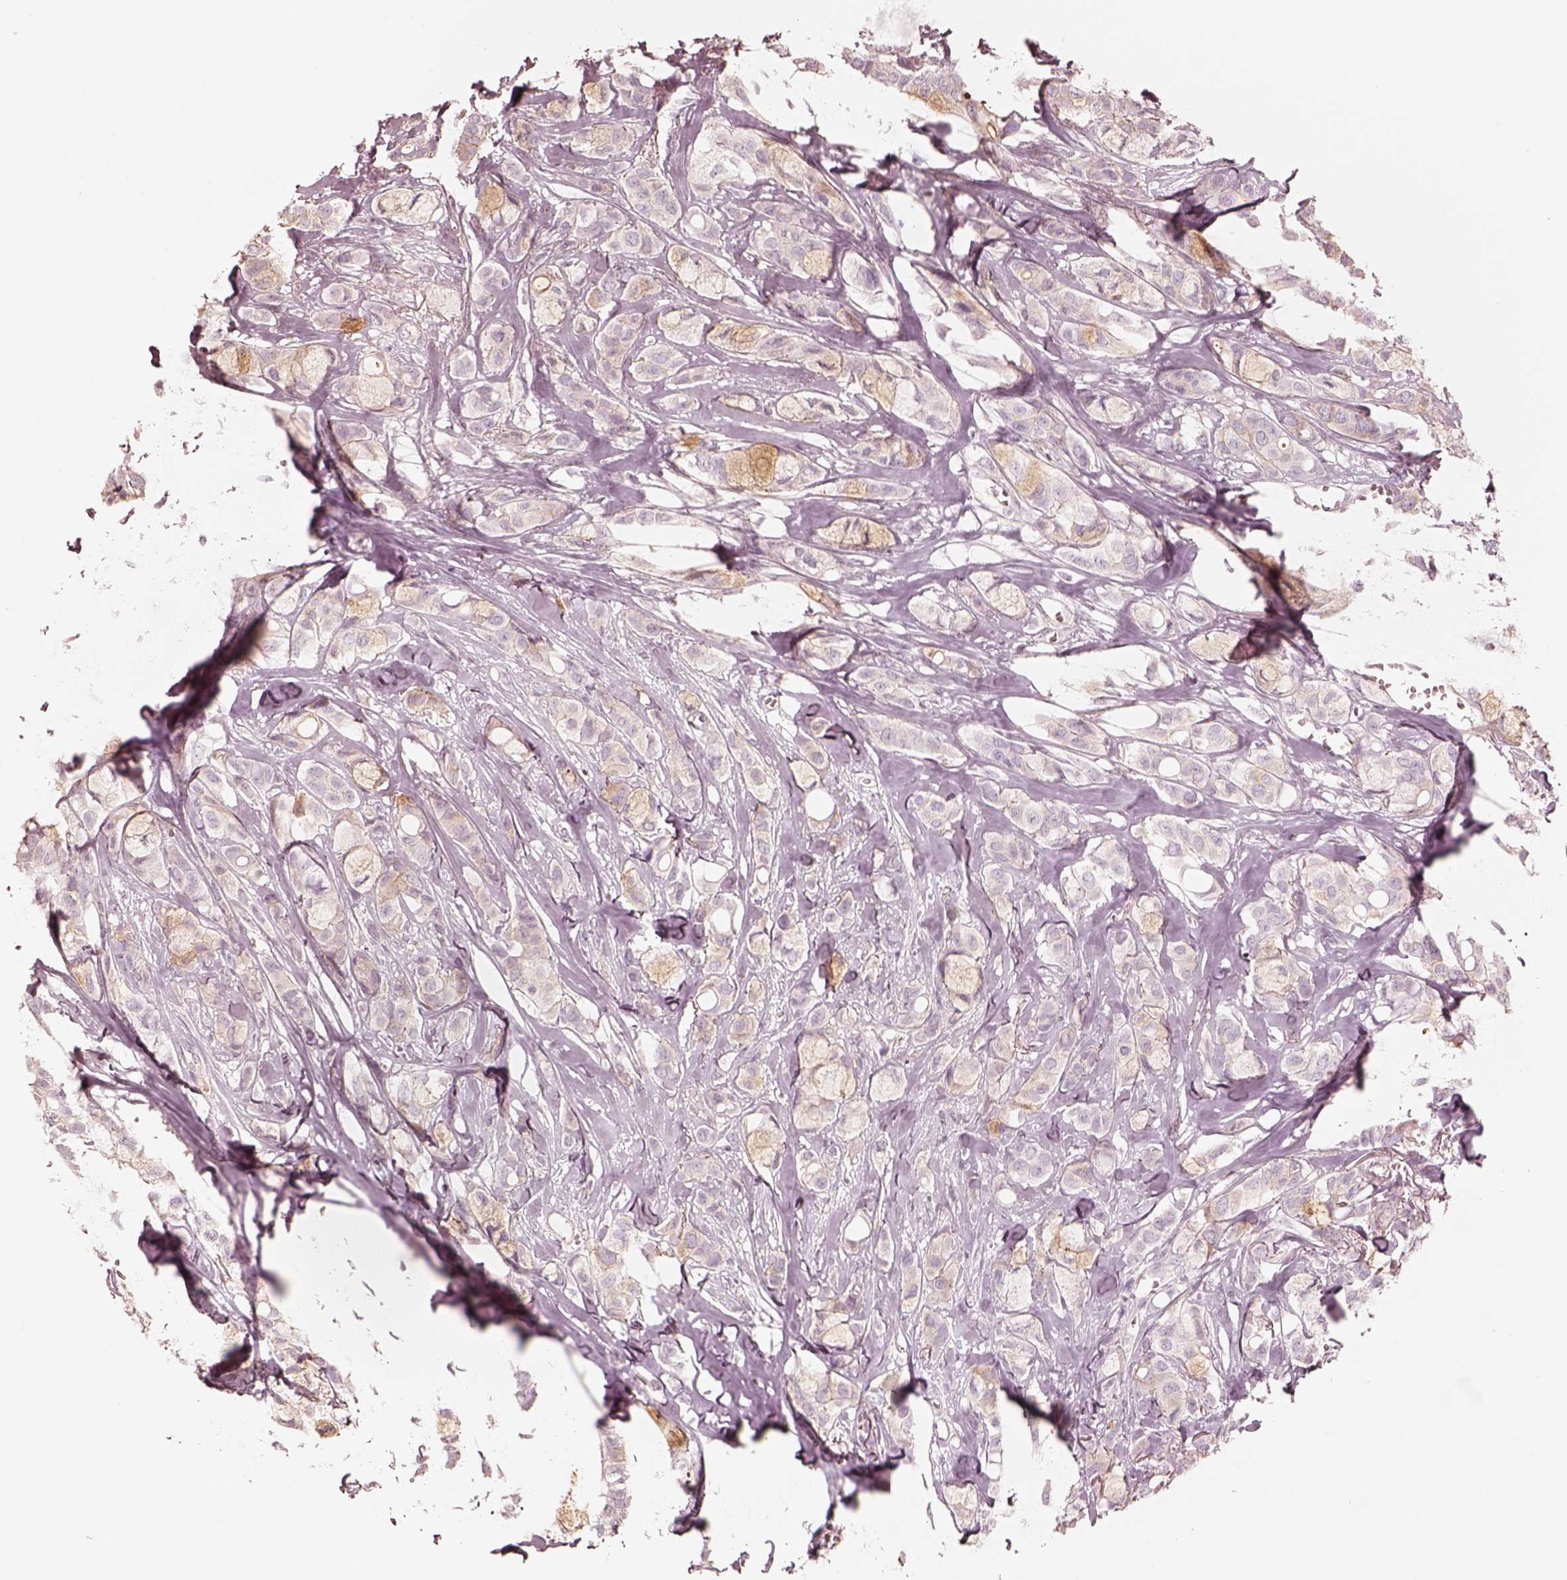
{"staining": {"intensity": "weak", "quantity": "25%-75%", "location": "cytoplasmic/membranous"}, "tissue": "breast cancer", "cell_type": "Tumor cells", "image_type": "cancer", "snomed": [{"axis": "morphology", "description": "Duct carcinoma"}, {"axis": "topography", "description": "Breast"}], "caption": "A brown stain labels weak cytoplasmic/membranous staining of a protein in breast cancer (infiltrating ductal carcinoma) tumor cells. (Stains: DAB in brown, nuclei in blue, Microscopy: brightfield microscopy at high magnification).", "gene": "GPRIN1", "patient": {"sex": "female", "age": 85}}